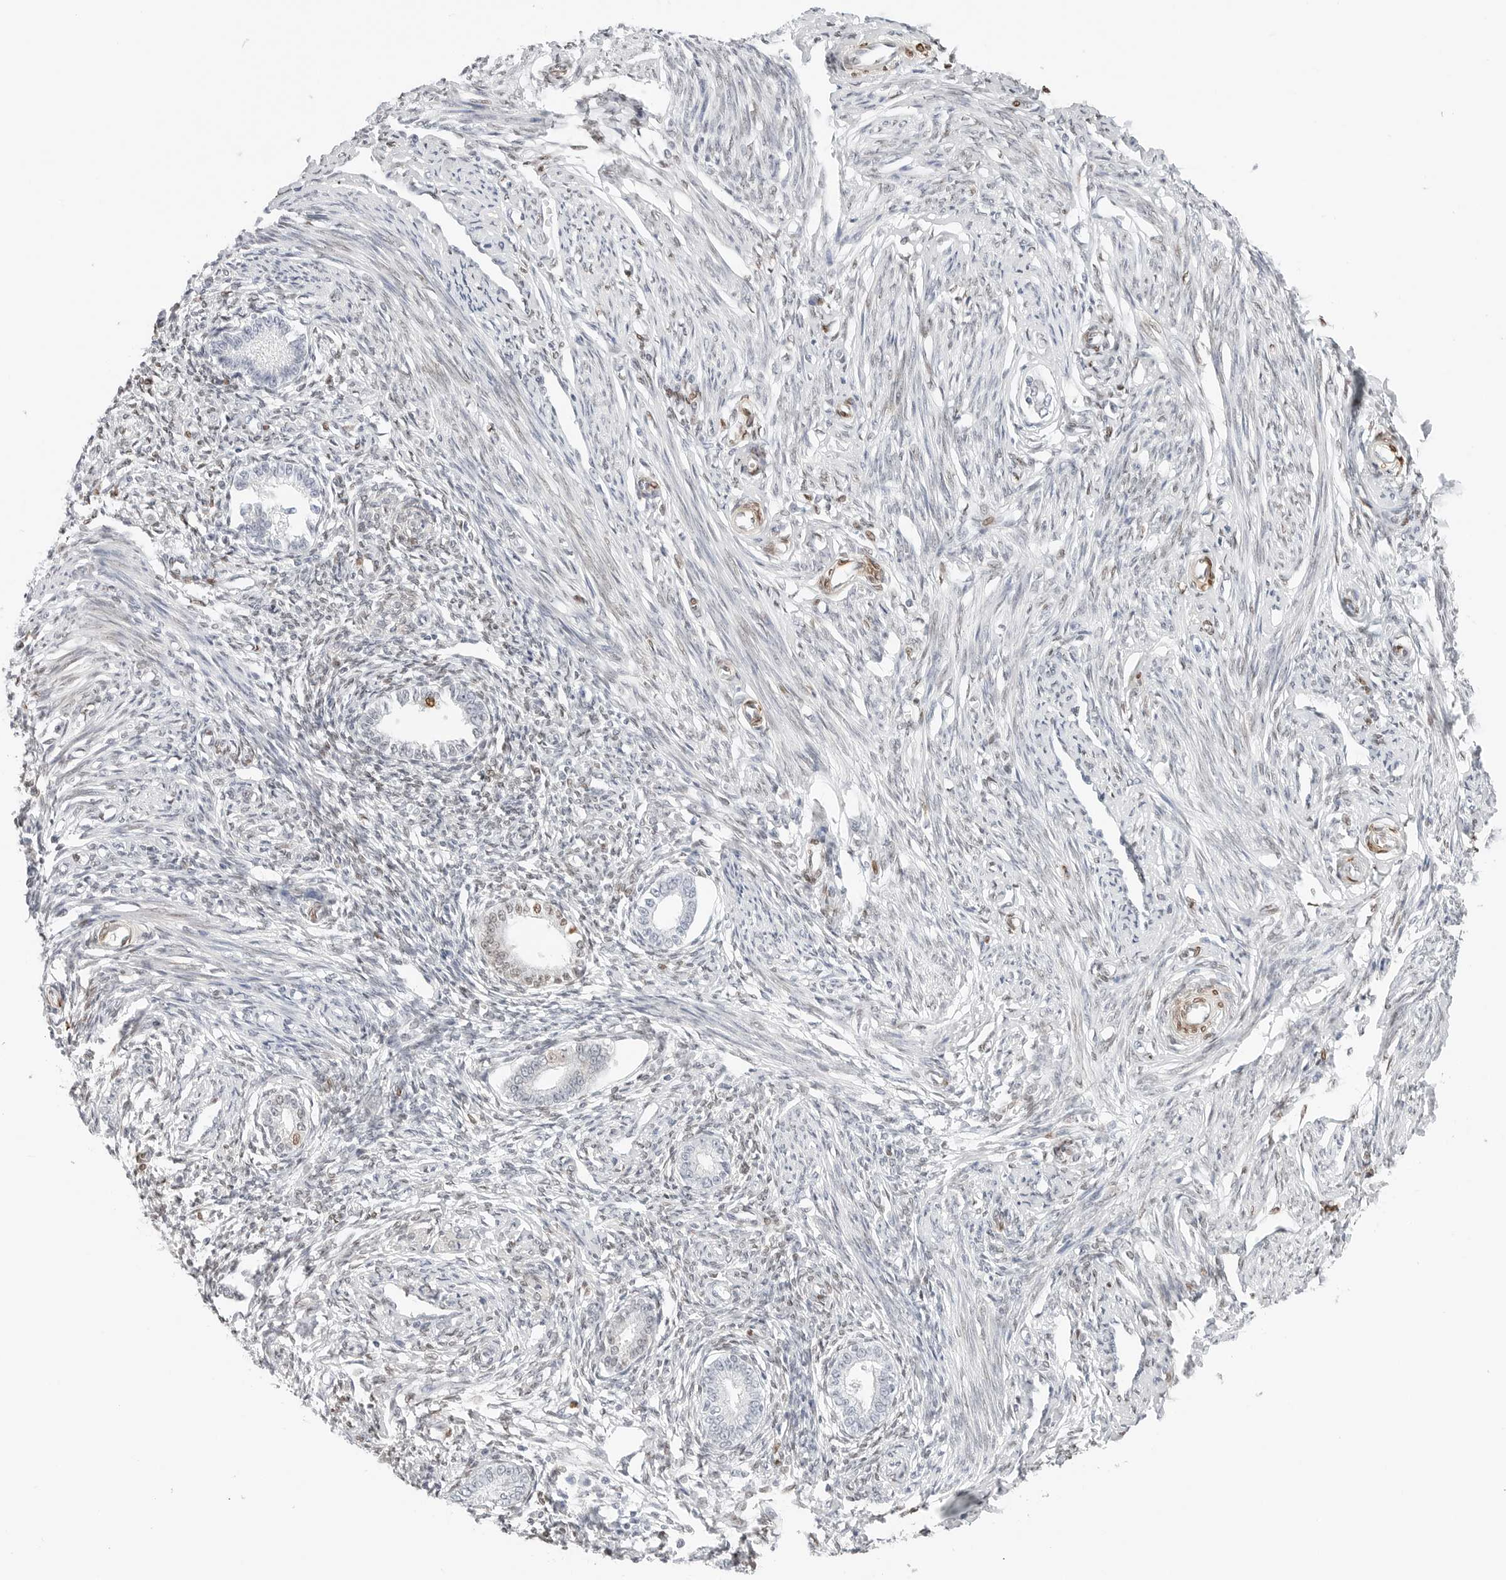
{"staining": {"intensity": "weak", "quantity": "25%-75%", "location": "nuclear"}, "tissue": "endometrium", "cell_type": "Cells in endometrial stroma", "image_type": "normal", "snomed": [{"axis": "morphology", "description": "Normal tissue, NOS"}, {"axis": "topography", "description": "Endometrium"}], "caption": "This photomicrograph demonstrates IHC staining of unremarkable endometrium, with low weak nuclear staining in about 25%-75% of cells in endometrial stroma.", "gene": "SPIDR", "patient": {"sex": "female", "age": 56}}